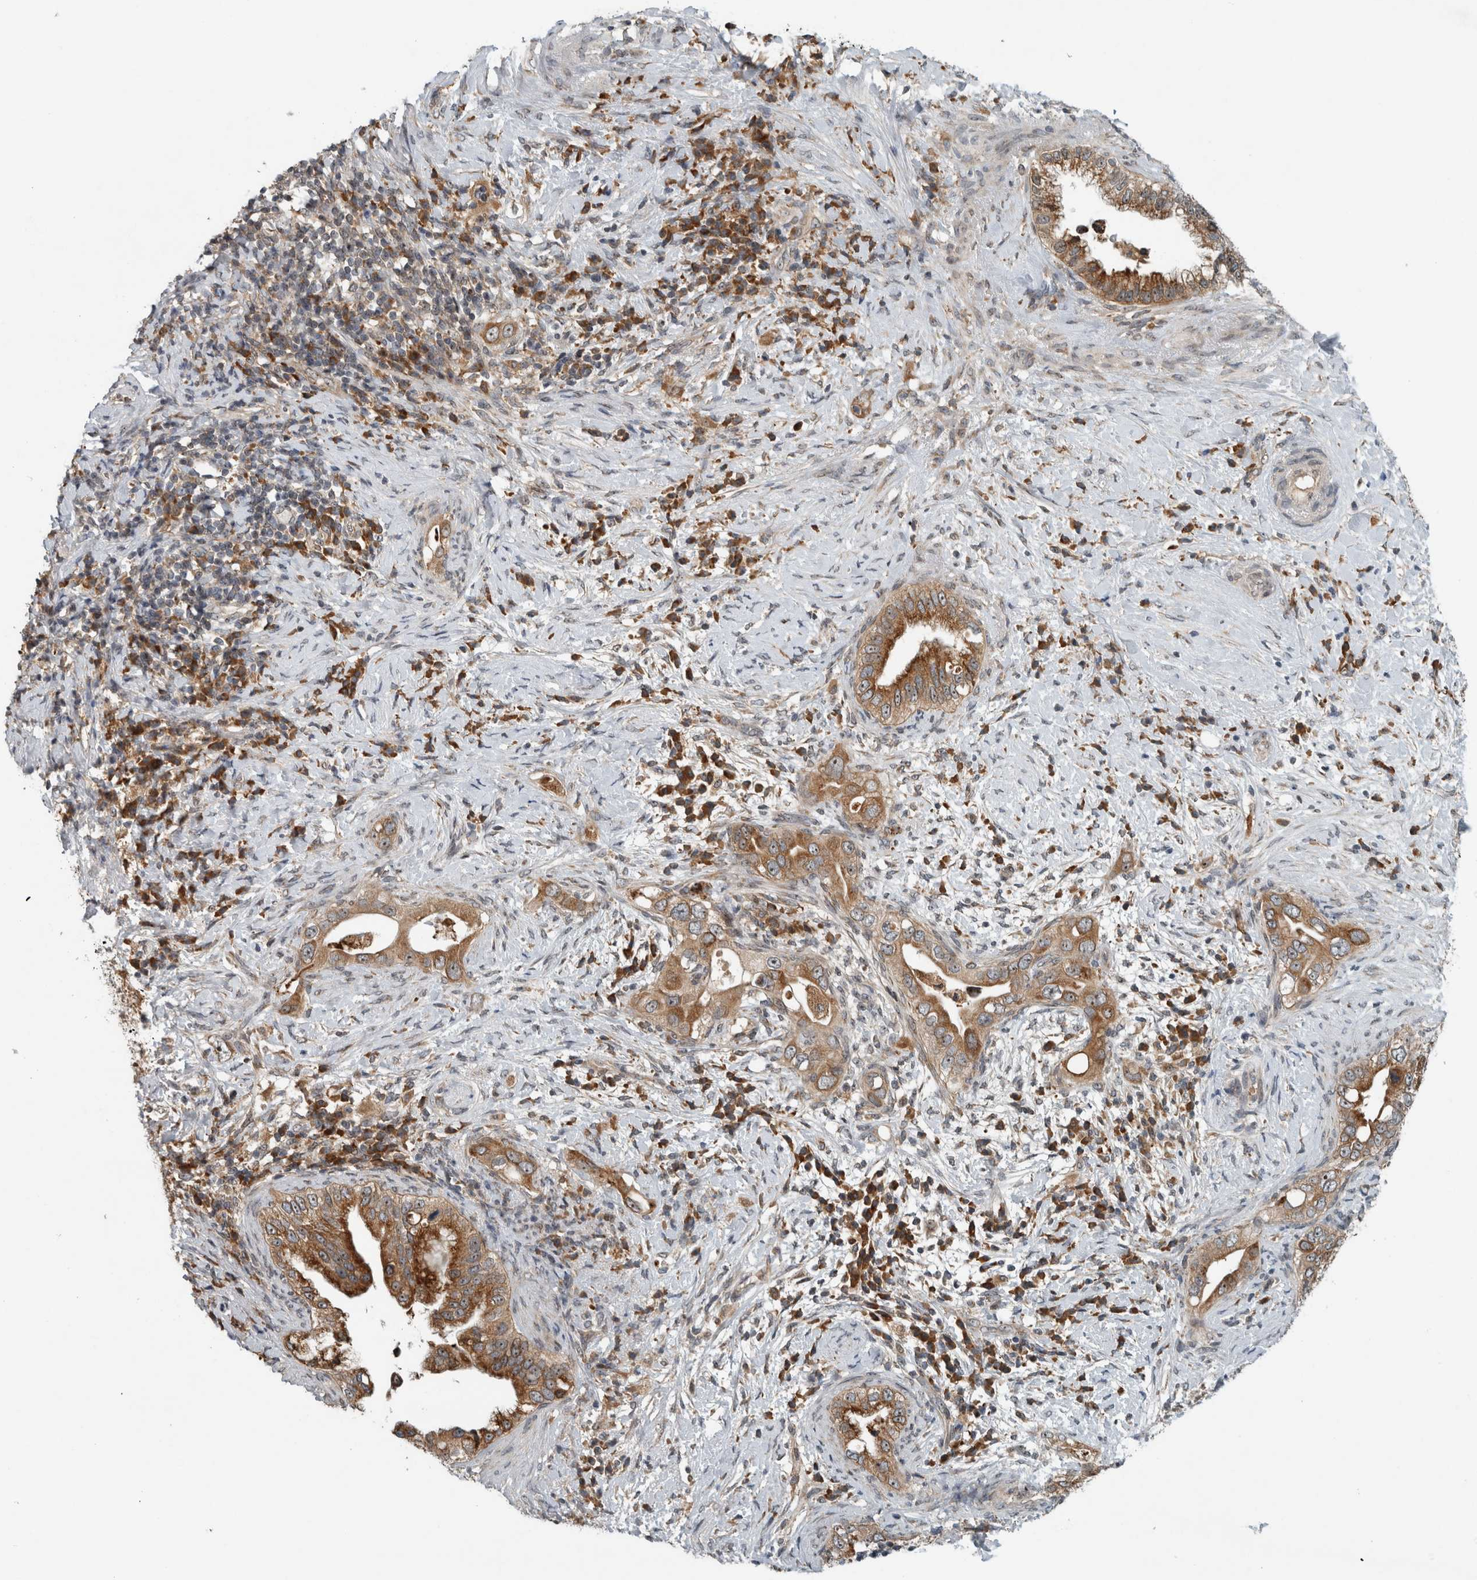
{"staining": {"intensity": "moderate", "quantity": ">75%", "location": "cytoplasmic/membranous"}, "tissue": "pancreatic cancer", "cell_type": "Tumor cells", "image_type": "cancer", "snomed": [{"axis": "morphology", "description": "Inflammation, NOS"}, {"axis": "morphology", "description": "Adenocarcinoma, NOS"}, {"axis": "topography", "description": "Pancreas"}], "caption": "The image demonstrates a brown stain indicating the presence of a protein in the cytoplasmic/membranous of tumor cells in adenocarcinoma (pancreatic).", "gene": "GPR137B", "patient": {"sex": "female", "age": 56}}